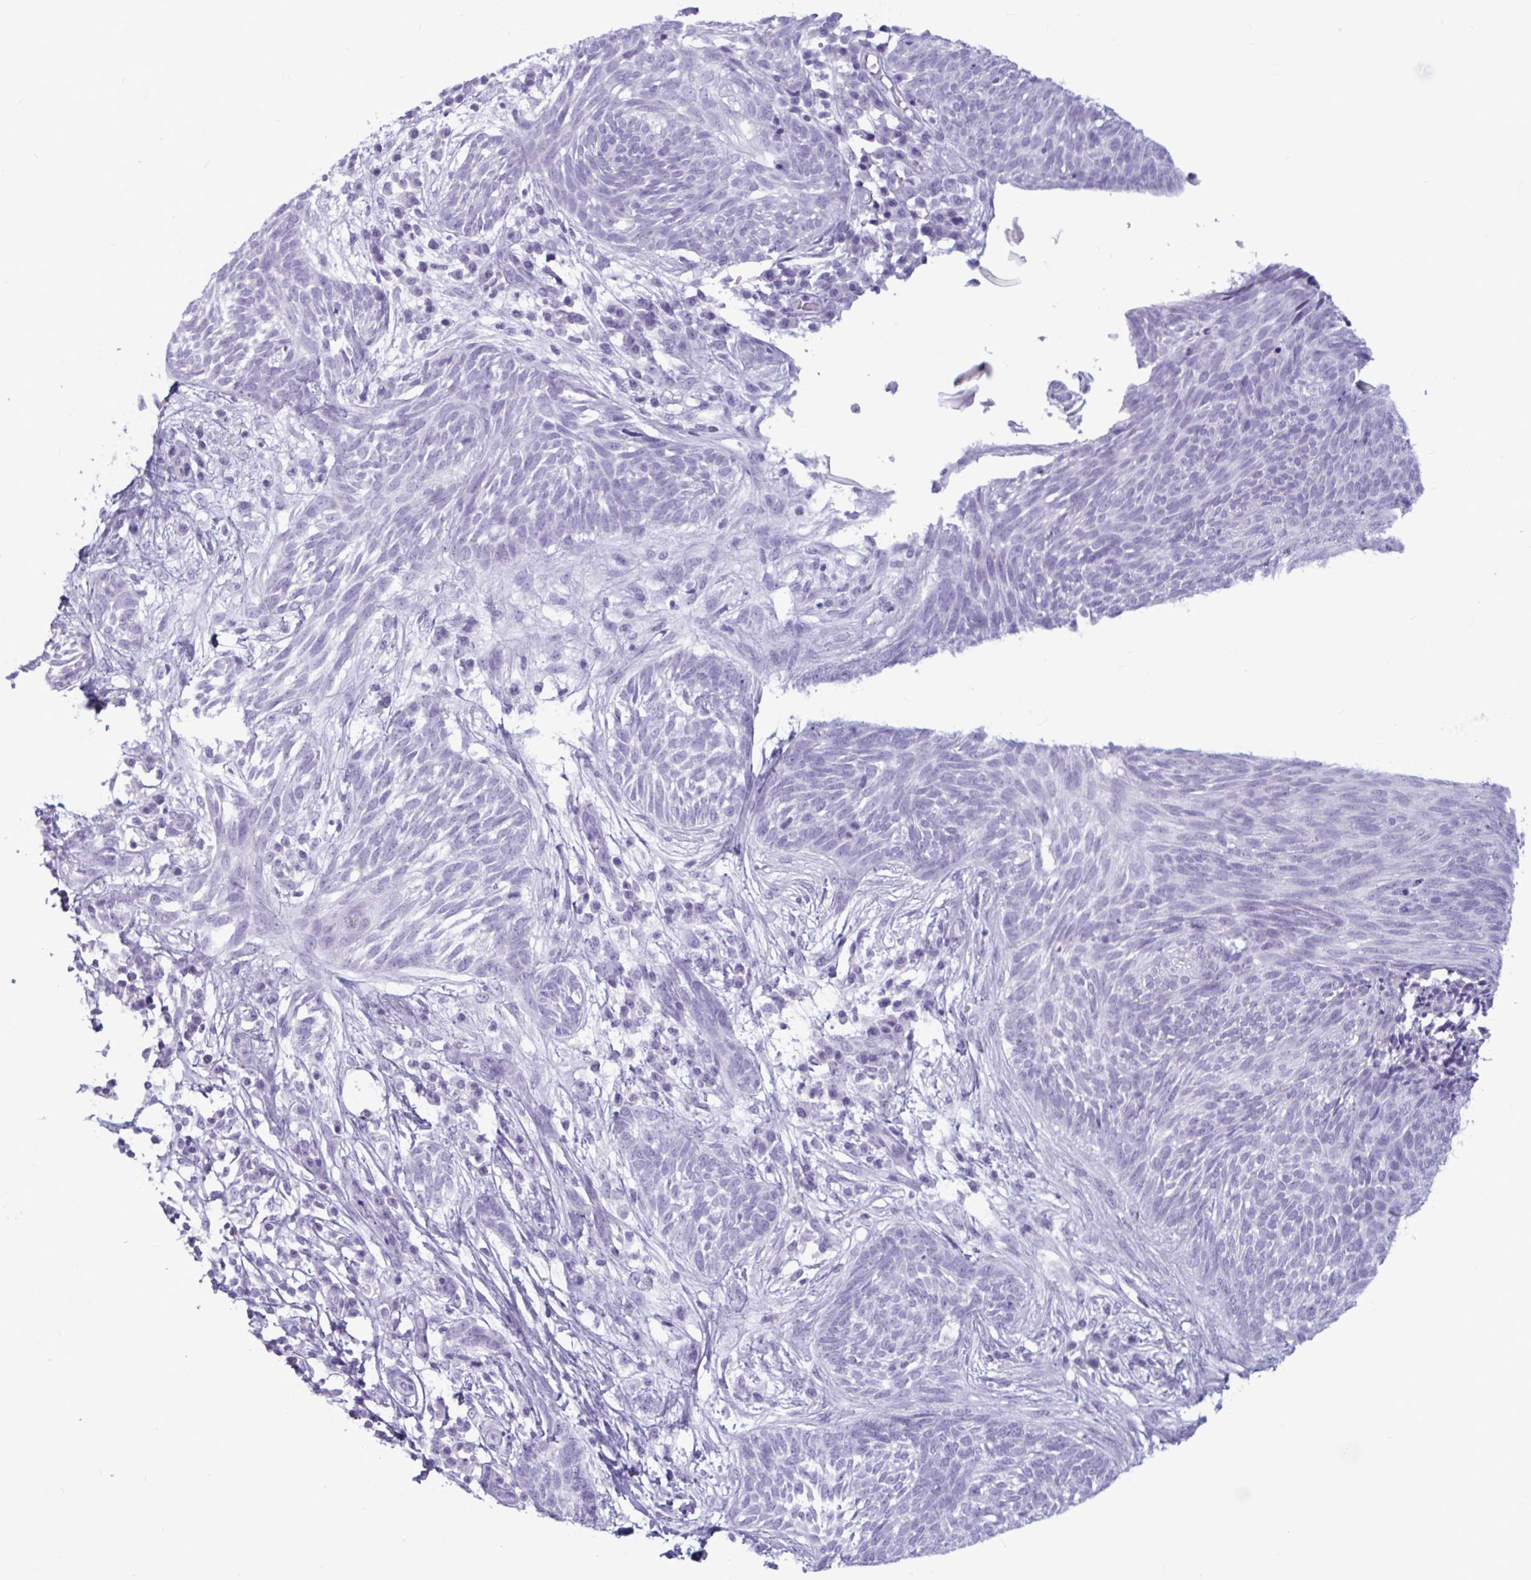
{"staining": {"intensity": "negative", "quantity": "none", "location": "none"}, "tissue": "skin cancer", "cell_type": "Tumor cells", "image_type": "cancer", "snomed": [{"axis": "morphology", "description": "Basal cell carcinoma"}, {"axis": "topography", "description": "Skin"}, {"axis": "topography", "description": "Skin, foot"}], "caption": "Tumor cells are negative for brown protein staining in skin cancer.", "gene": "BBS10", "patient": {"sex": "female", "age": 86}}